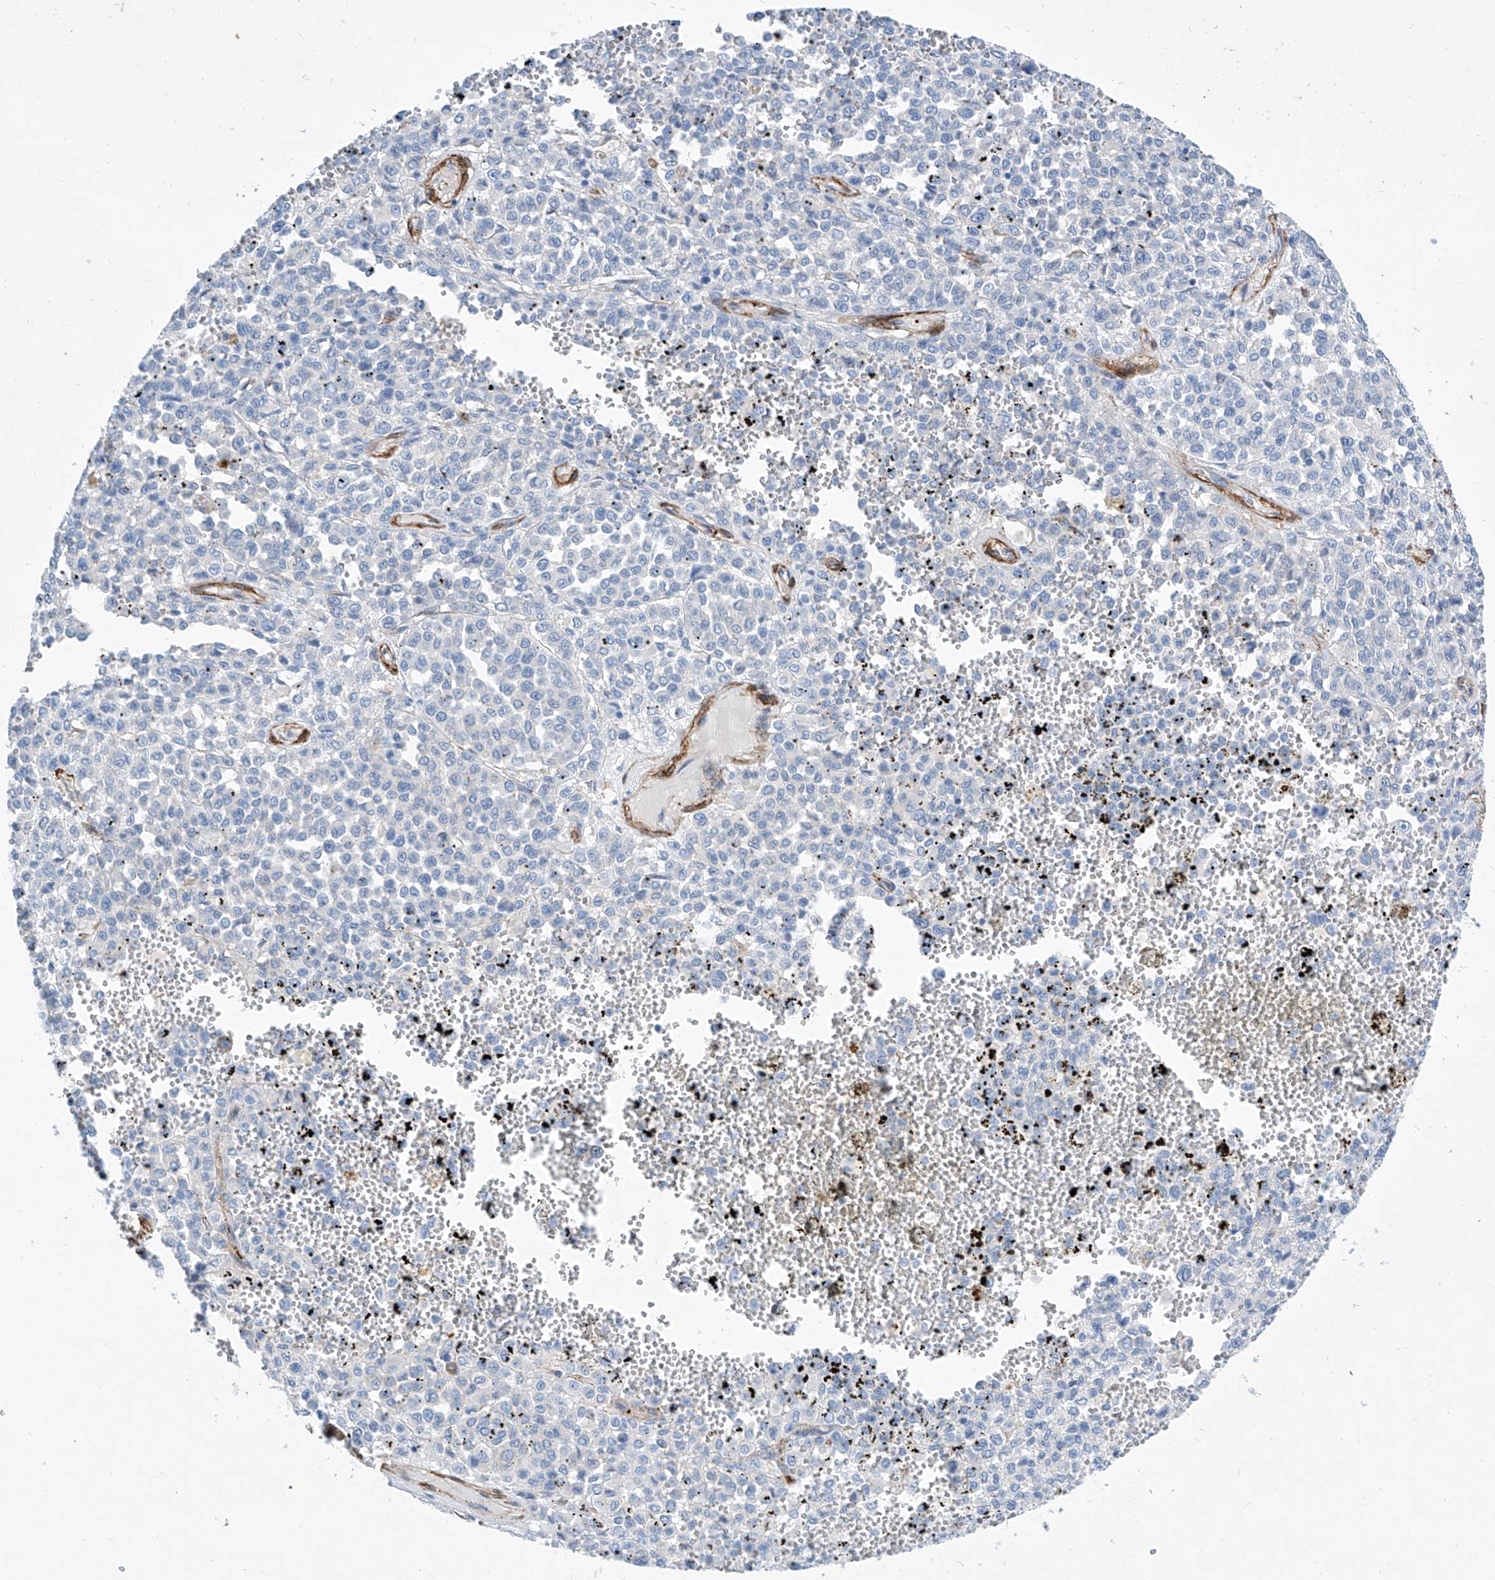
{"staining": {"intensity": "negative", "quantity": "none", "location": "none"}, "tissue": "melanoma", "cell_type": "Tumor cells", "image_type": "cancer", "snomed": [{"axis": "morphology", "description": "Malignant melanoma, Metastatic site"}, {"axis": "topography", "description": "Pancreas"}], "caption": "Immunohistochemical staining of human melanoma displays no significant expression in tumor cells.", "gene": "TAS2R60", "patient": {"sex": "female", "age": 30}}